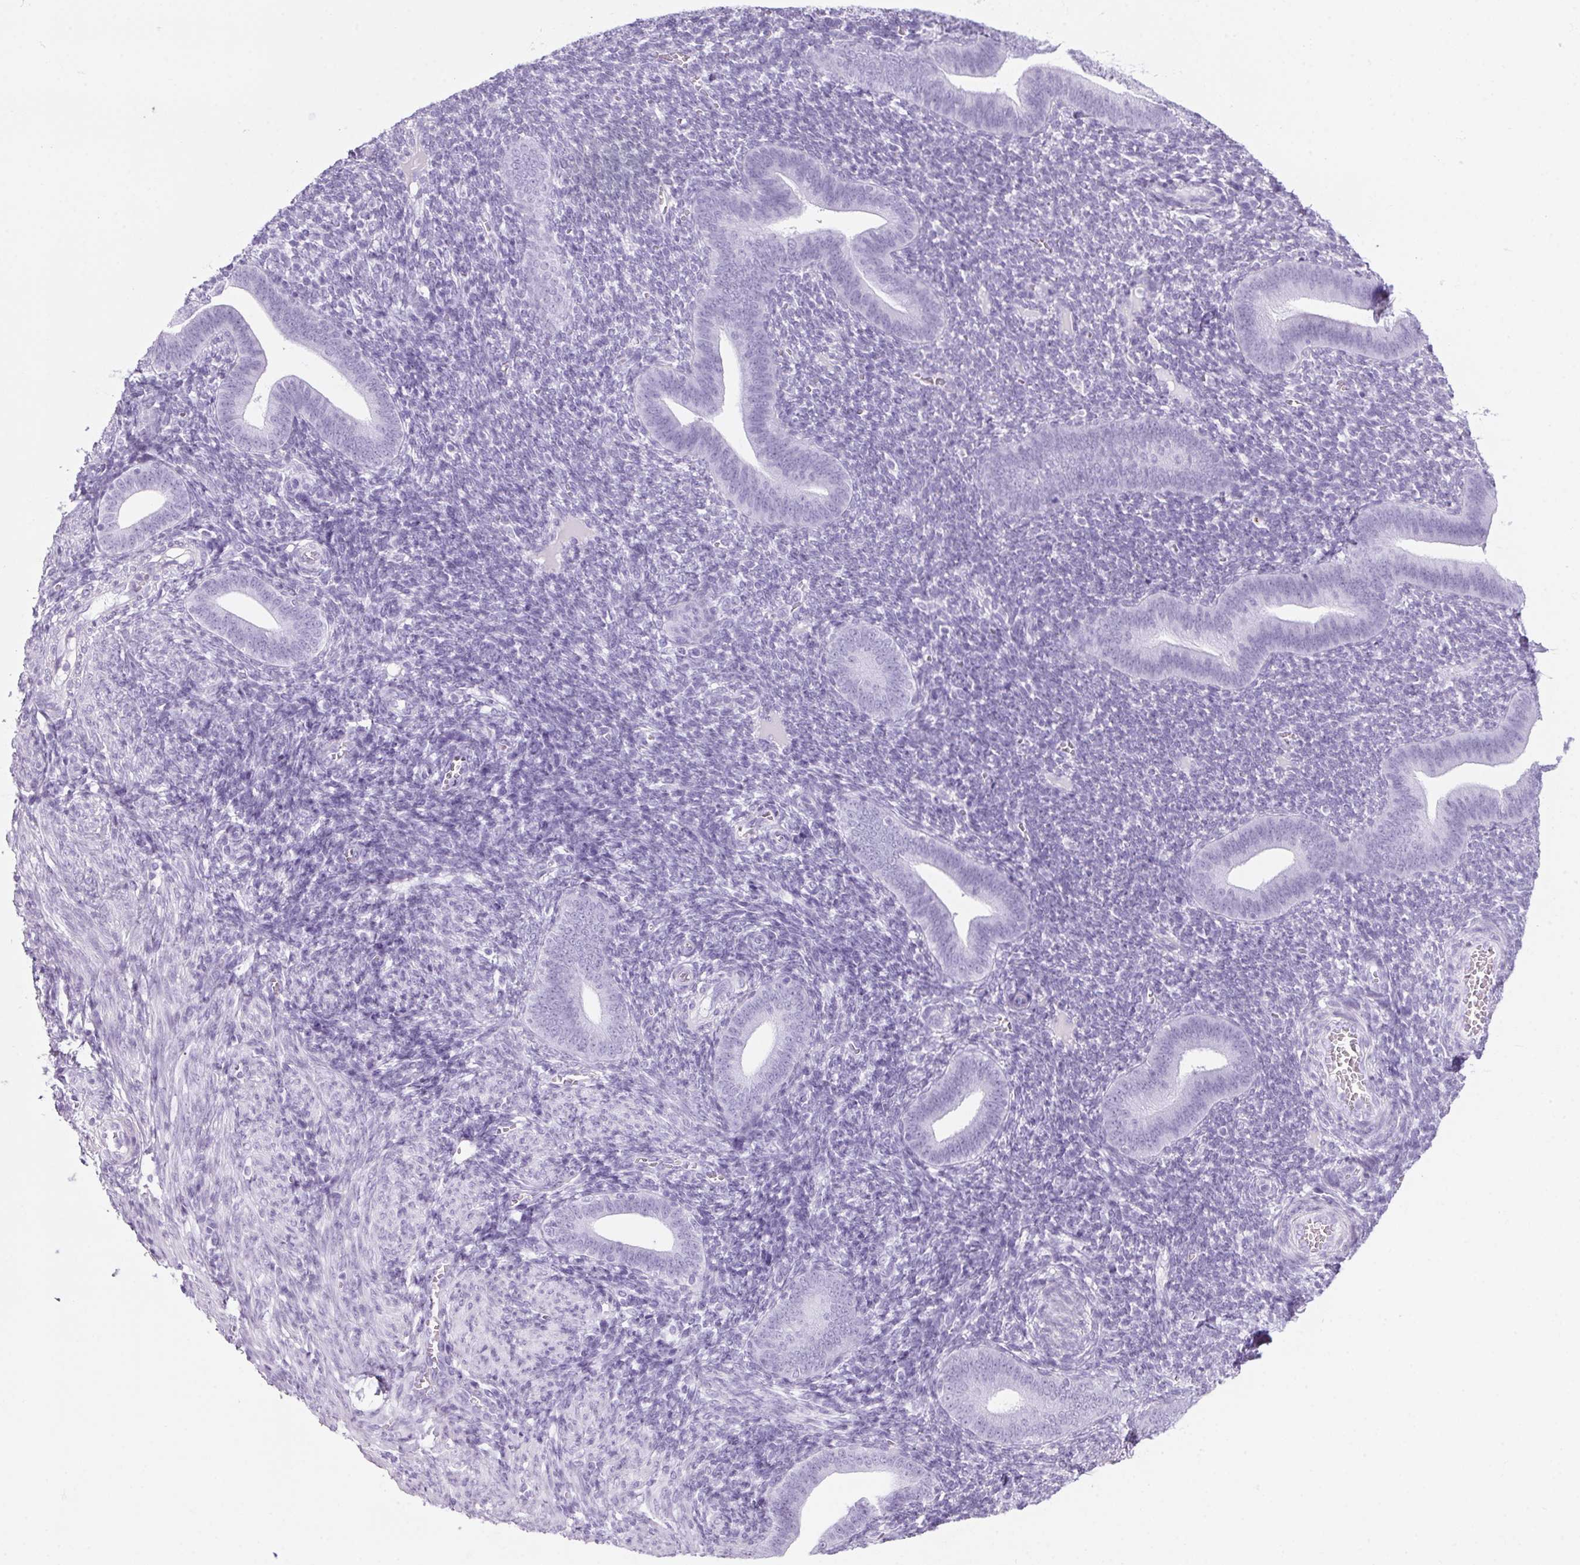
{"staining": {"intensity": "negative", "quantity": "none", "location": "none"}, "tissue": "endometrium", "cell_type": "Cells in endometrial stroma", "image_type": "normal", "snomed": [{"axis": "morphology", "description": "Normal tissue, NOS"}, {"axis": "topography", "description": "Endometrium"}], "caption": "Cells in endometrial stroma show no significant protein expression in normal endometrium.", "gene": "PPP1R1A", "patient": {"sex": "female", "age": 25}}